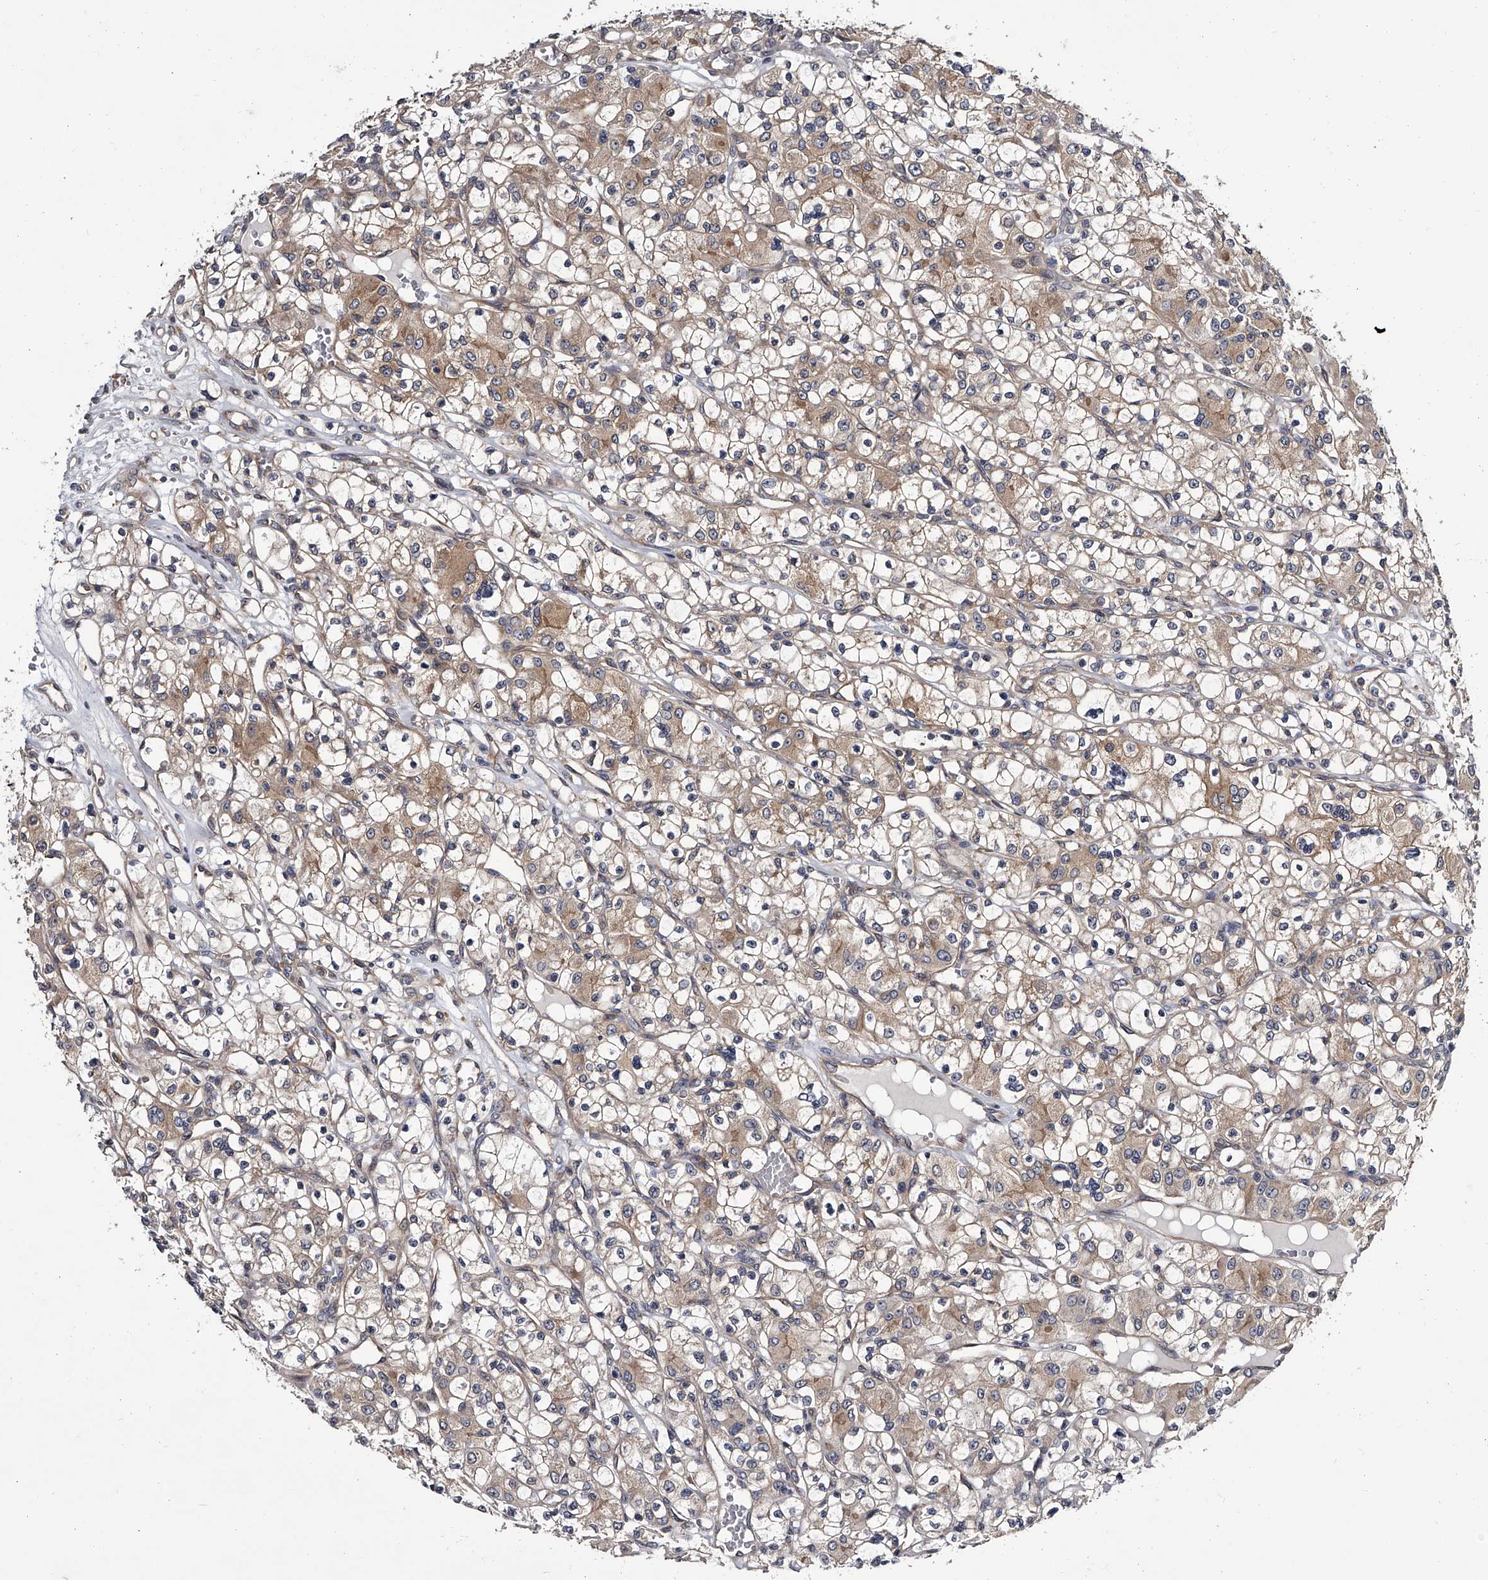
{"staining": {"intensity": "weak", "quantity": "<25%", "location": "cytoplasmic/membranous"}, "tissue": "renal cancer", "cell_type": "Tumor cells", "image_type": "cancer", "snomed": [{"axis": "morphology", "description": "Adenocarcinoma, NOS"}, {"axis": "topography", "description": "Kidney"}], "caption": "High magnification brightfield microscopy of renal cancer stained with DAB (3,3'-diaminobenzidine) (brown) and counterstained with hematoxylin (blue): tumor cells show no significant positivity.", "gene": "GAPVD1", "patient": {"sex": "female", "age": 59}}